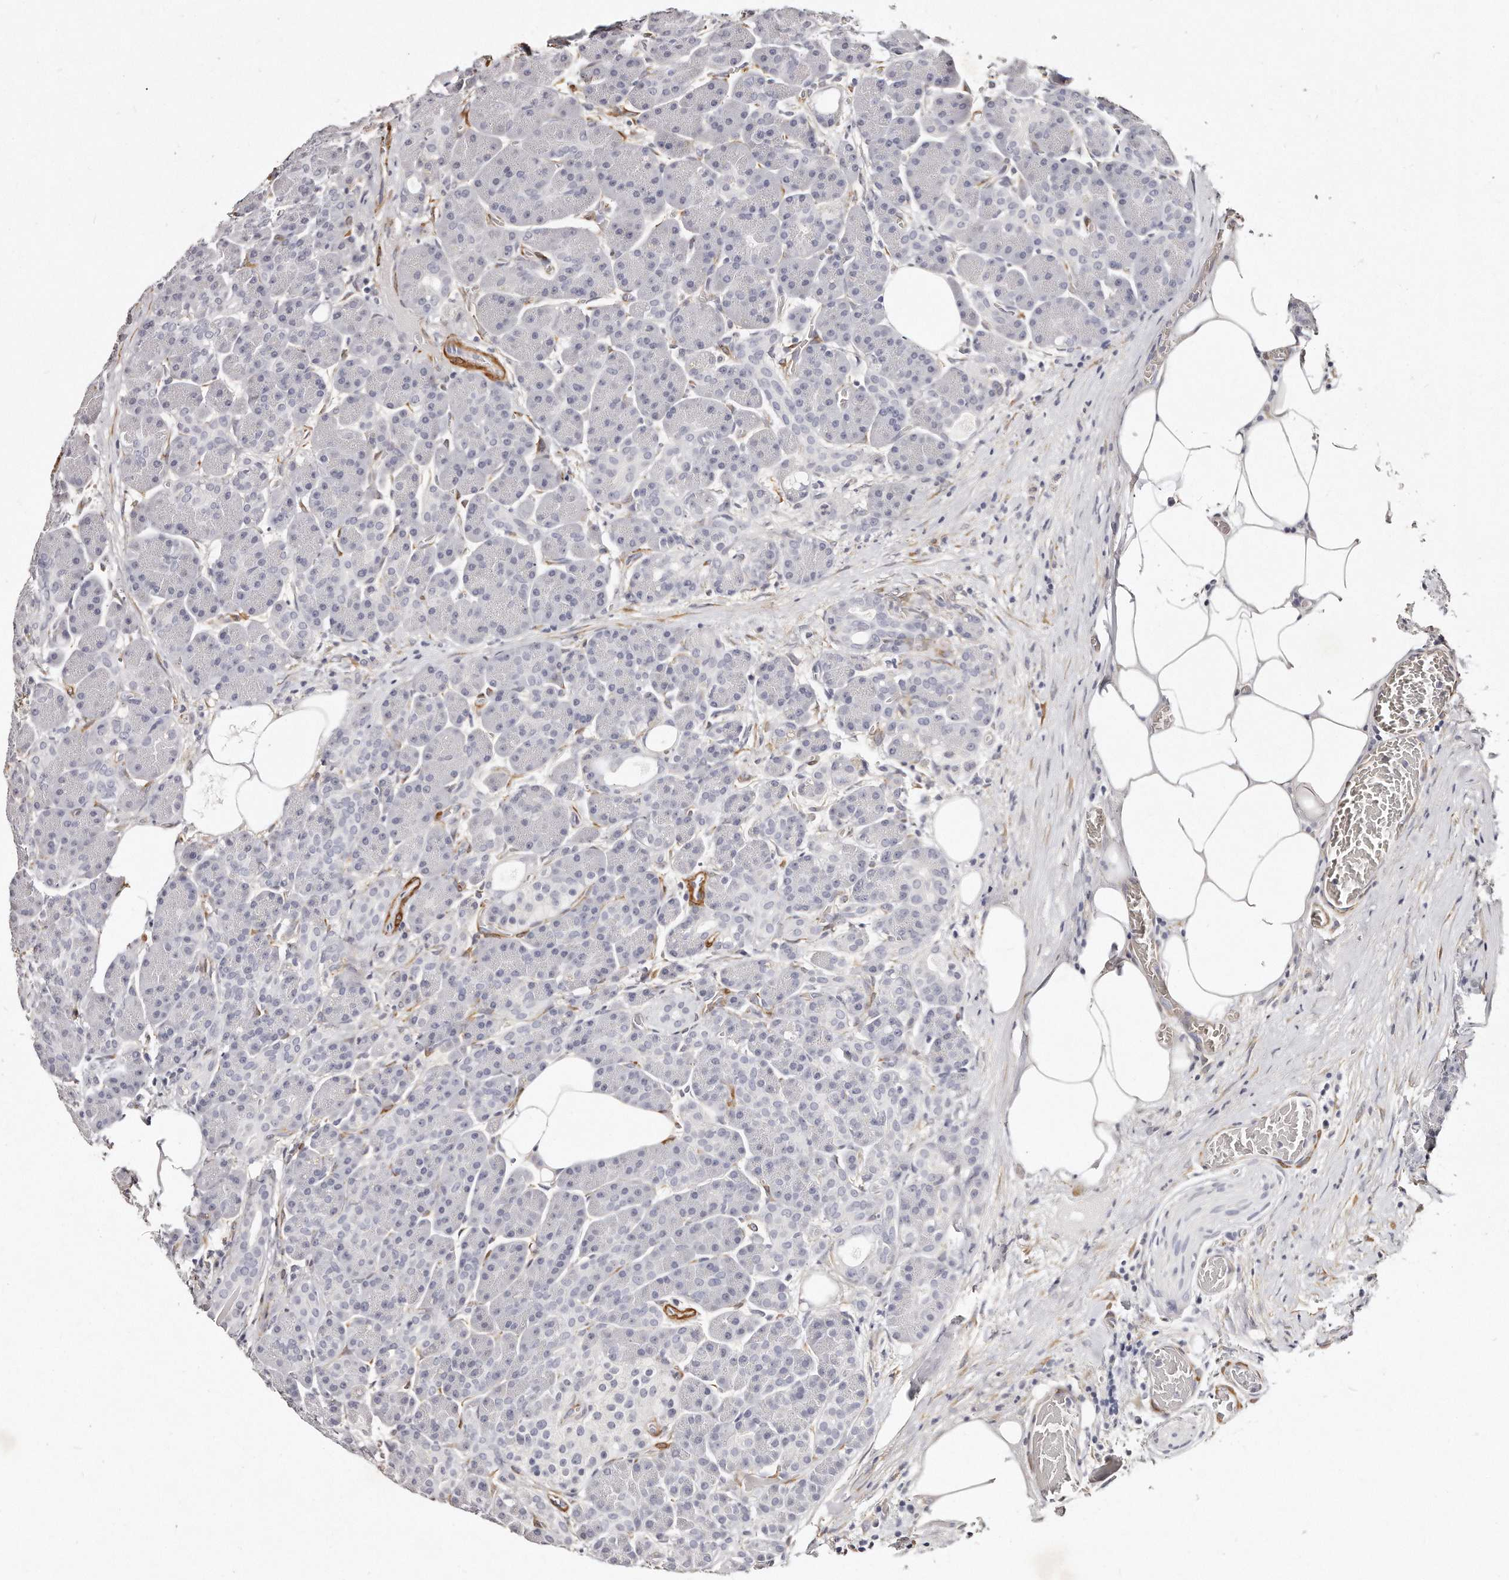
{"staining": {"intensity": "negative", "quantity": "none", "location": "none"}, "tissue": "pancreas", "cell_type": "Exocrine glandular cells", "image_type": "normal", "snomed": [{"axis": "morphology", "description": "Normal tissue, NOS"}, {"axis": "topography", "description": "Pancreas"}], "caption": "This is an immunohistochemistry micrograph of unremarkable human pancreas. There is no positivity in exocrine glandular cells.", "gene": "LMOD1", "patient": {"sex": "male", "age": 63}}